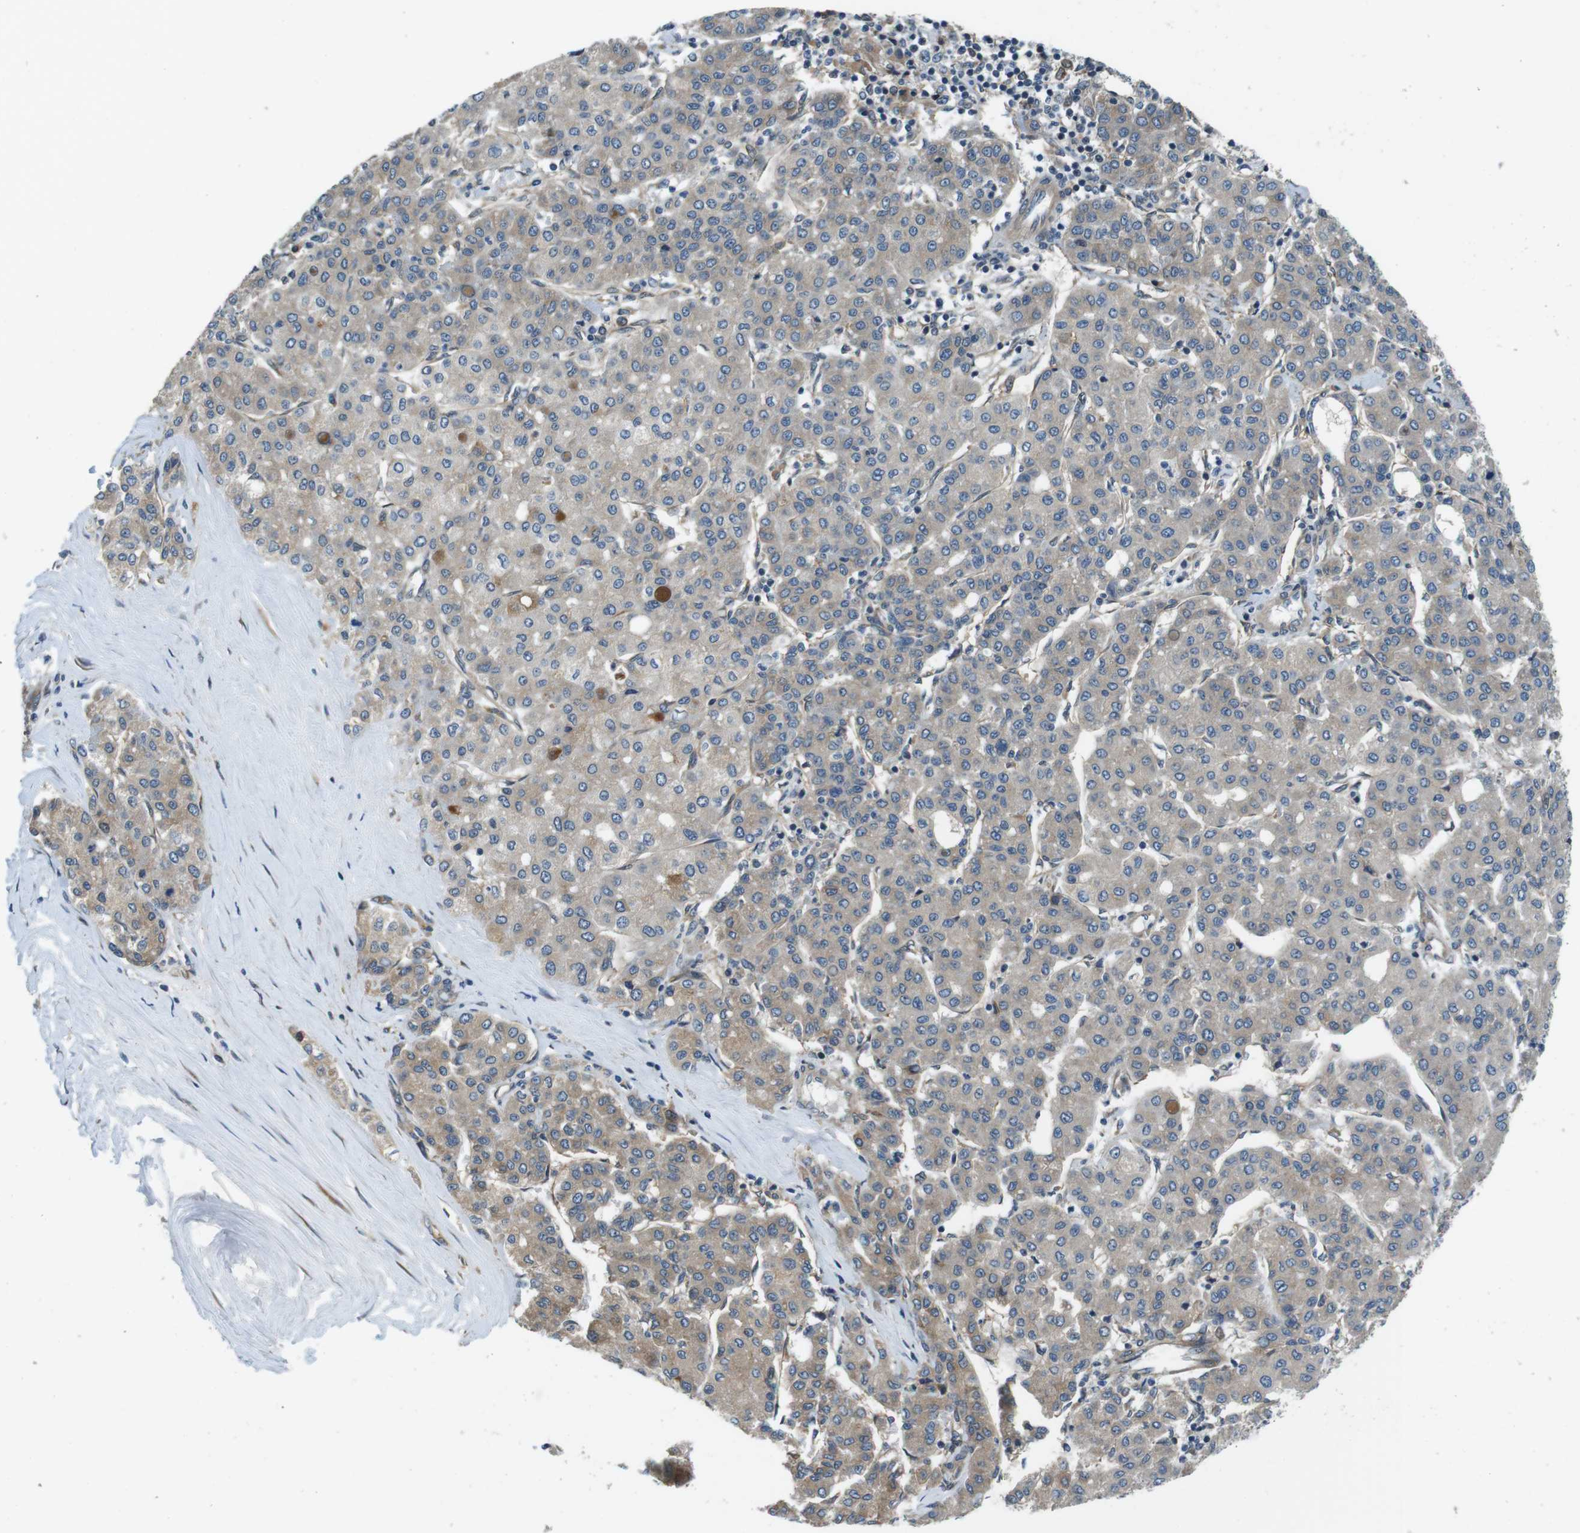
{"staining": {"intensity": "weak", "quantity": "<25%", "location": "cytoplasmic/membranous"}, "tissue": "liver cancer", "cell_type": "Tumor cells", "image_type": "cancer", "snomed": [{"axis": "morphology", "description": "Carcinoma, Hepatocellular, NOS"}, {"axis": "topography", "description": "Liver"}], "caption": "Photomicrograph shows no significant protein positivity in tumor cells of hepatocellular carcinoma (liver).", "gene": "PALD1", "patient": {"sex": "male", "age": 65}}